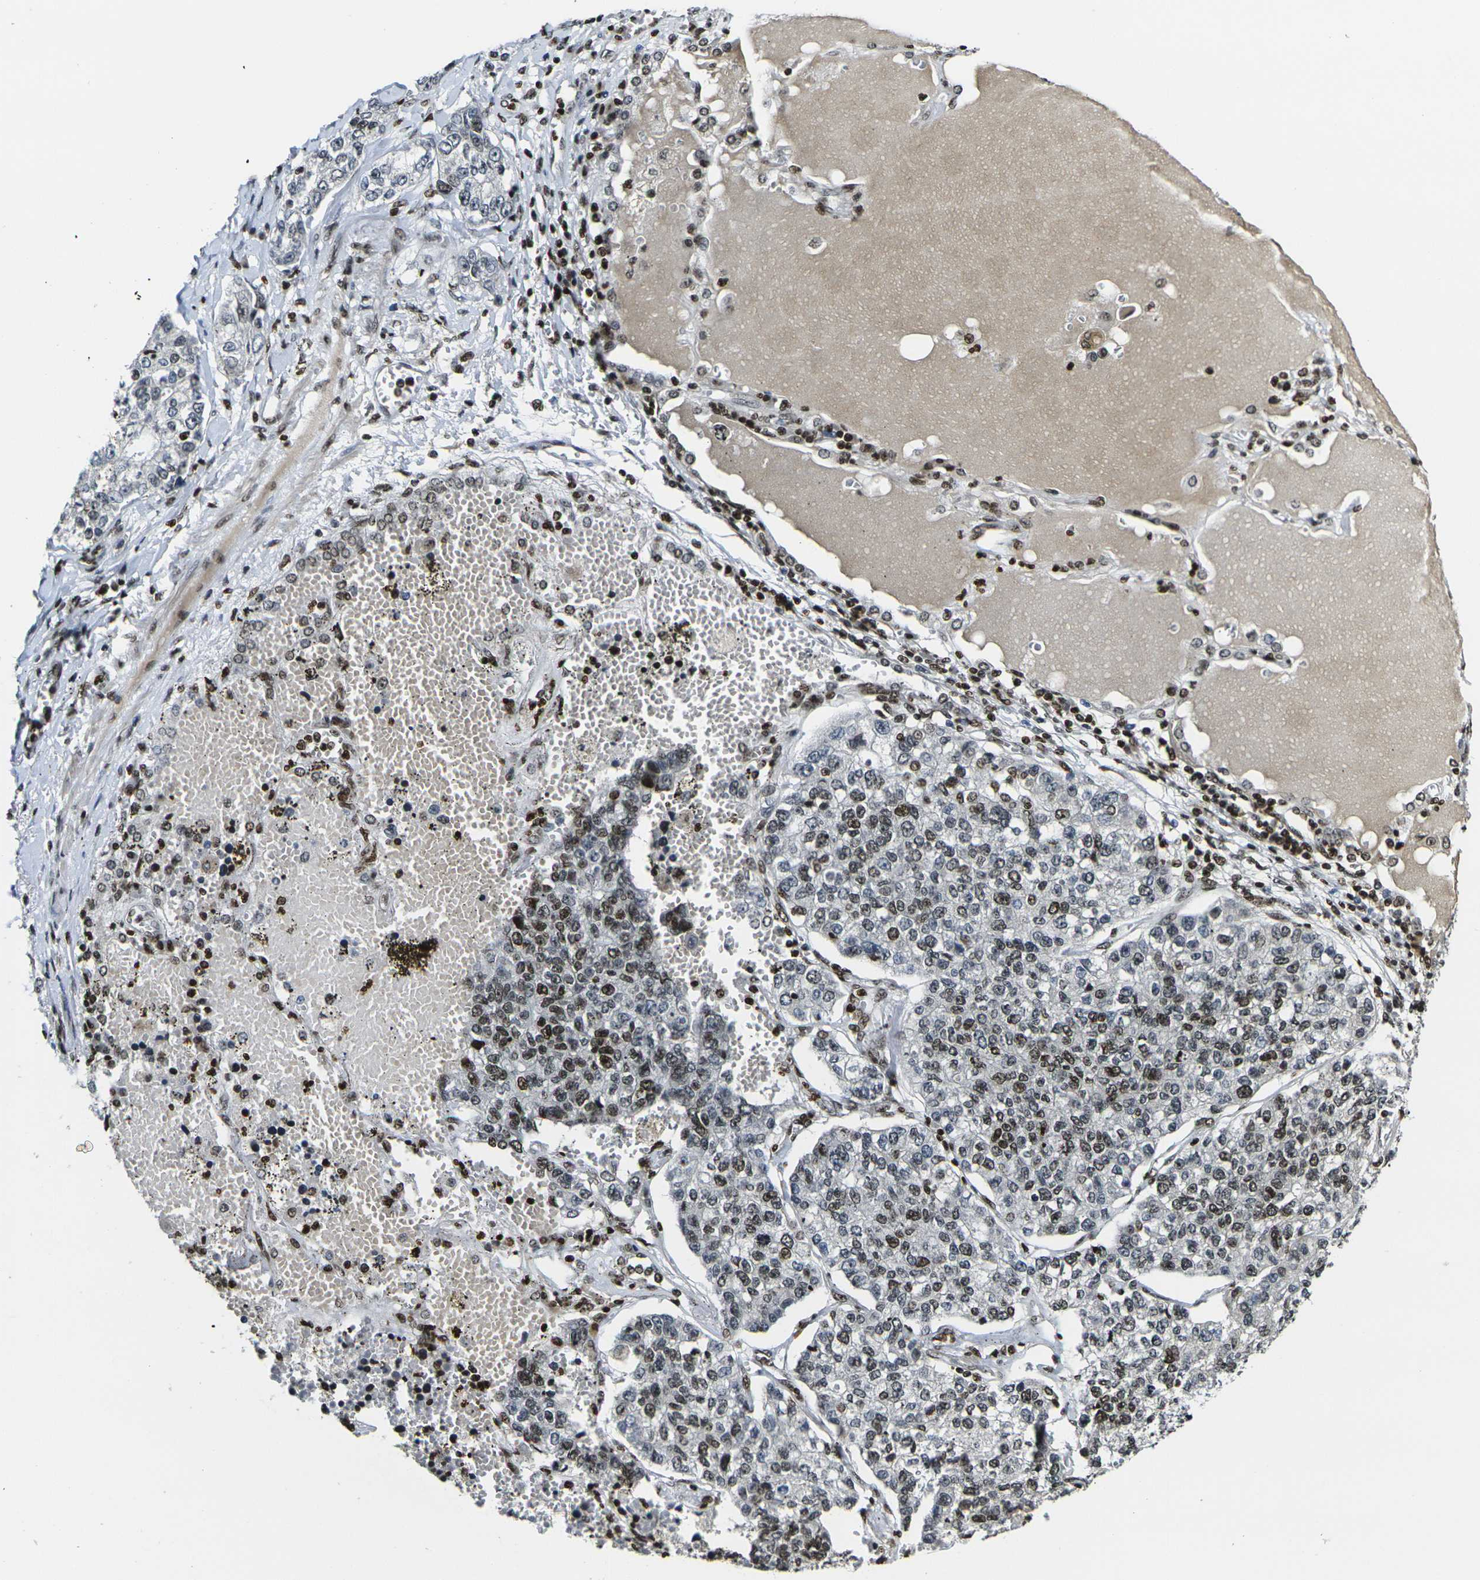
{"staining": {"intensity": "moderate", "quantity": "25%-75%", "location": "nuclear"}, "tissue": "lung cancer", "cell_type": "Tumor cells", "image_type": "cancer", "snomed": [{"axis": "morphology", "description": "Adenocarcinoma, NOS"}, {"axis": "topography", "description": "Lung"}], "caption": "IHC histopathology image of human lung cancer stained for a protein (brown), which exhibits medium levels of moderate nuclear expression in about 25%-75% of tumor cells.", "gene": "H1-10", "patient": {"sex": "male", "age": 49}}